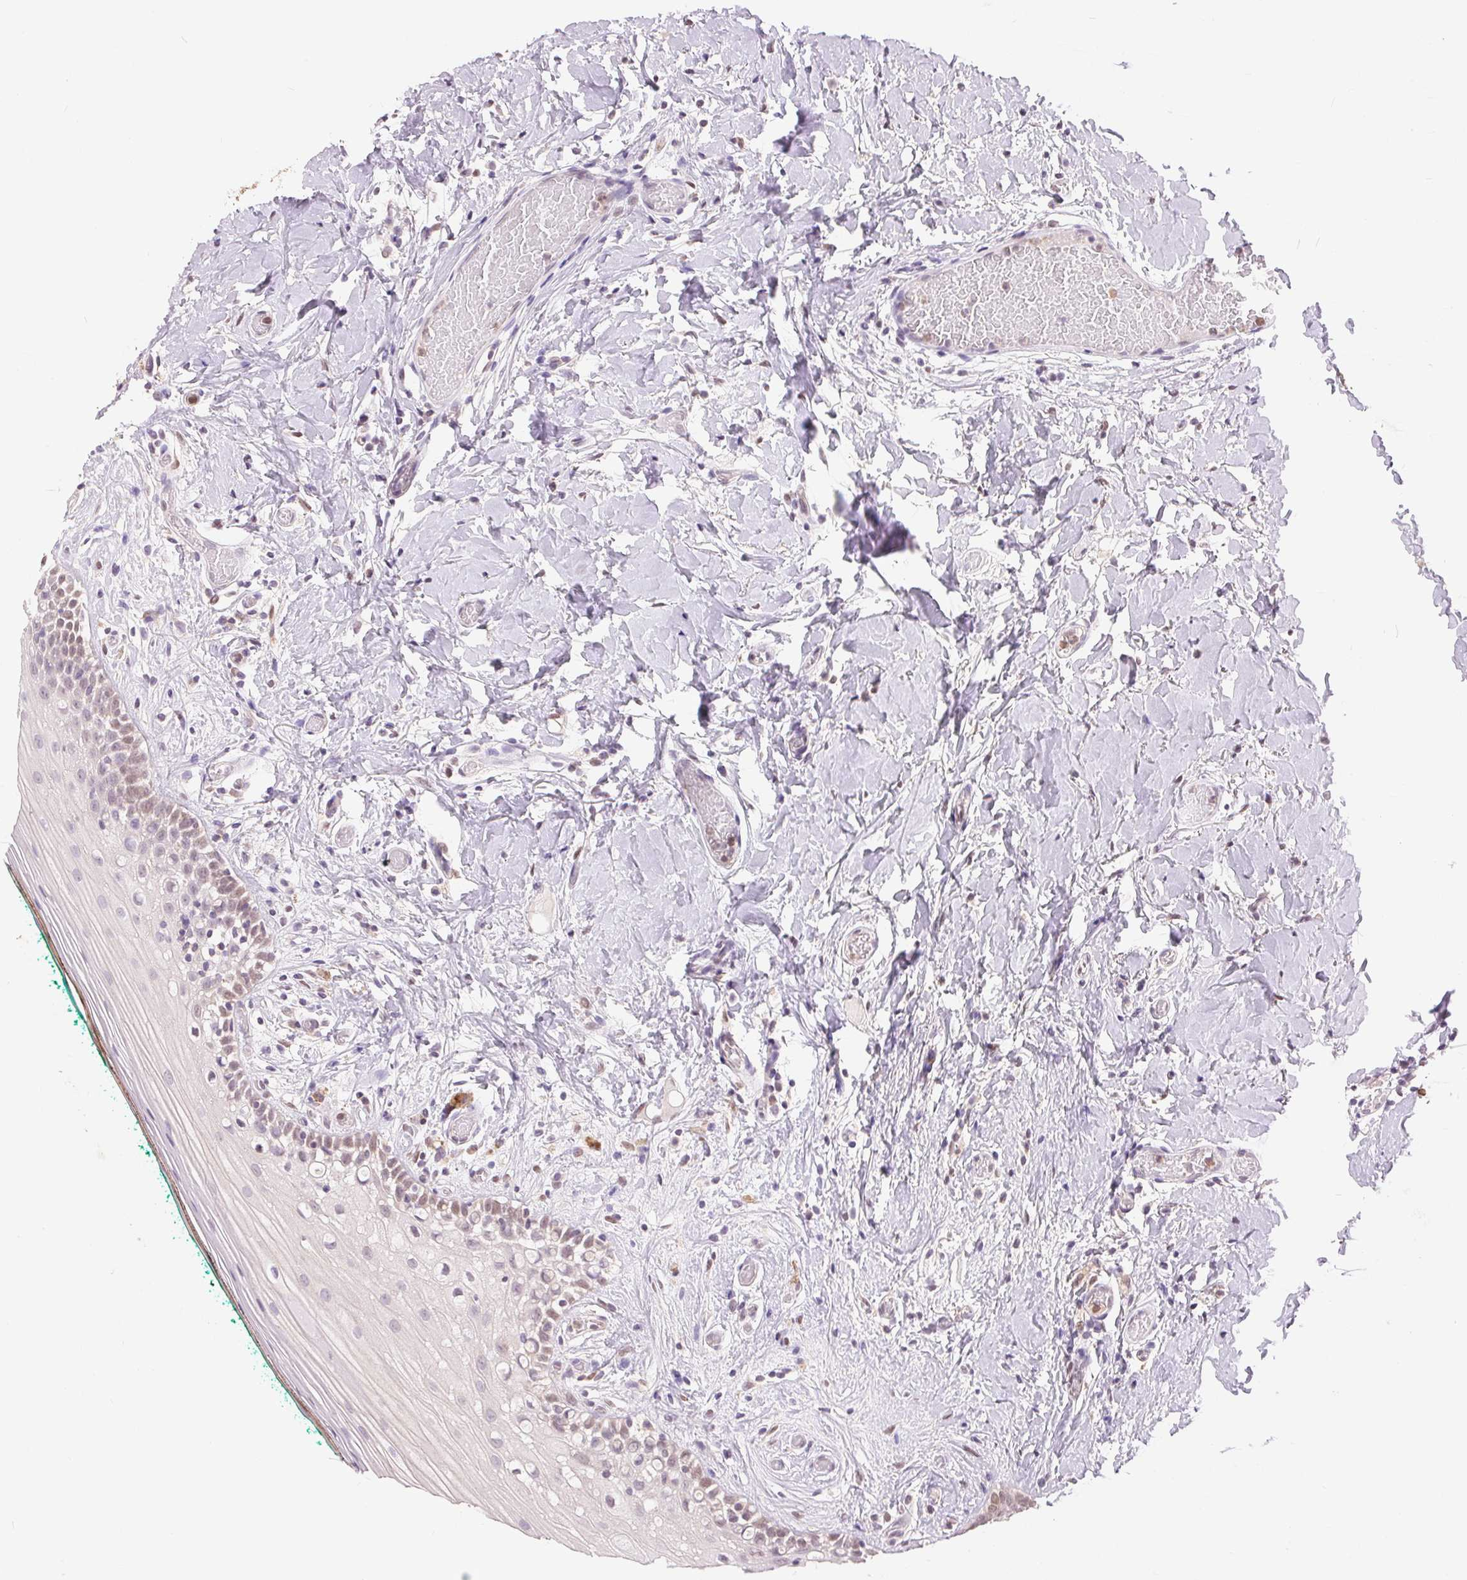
{"staining": {"intensity": "weak", "quantity": "<25%", "location": "cytoplasmic/membranous"}, "tissue": "oral mucosa", "cell_type": "Squamous epithelial cells", "image_type": "normal", "snomed": [{"axis": "morphology", "description": "Normal tissue, NOS"}, {"axis": "topography", "description": "Oral tissue"}], "caption": "The histopathology image reveals no significant staining in squamous epithelial cells of oral mucosa. (DAB (3,3'-diaminobenzidine) immunohistochemistry (IHC), high magnification).", "gene": "TMEM273", "patient": {"sex": "female", "age": 83}}